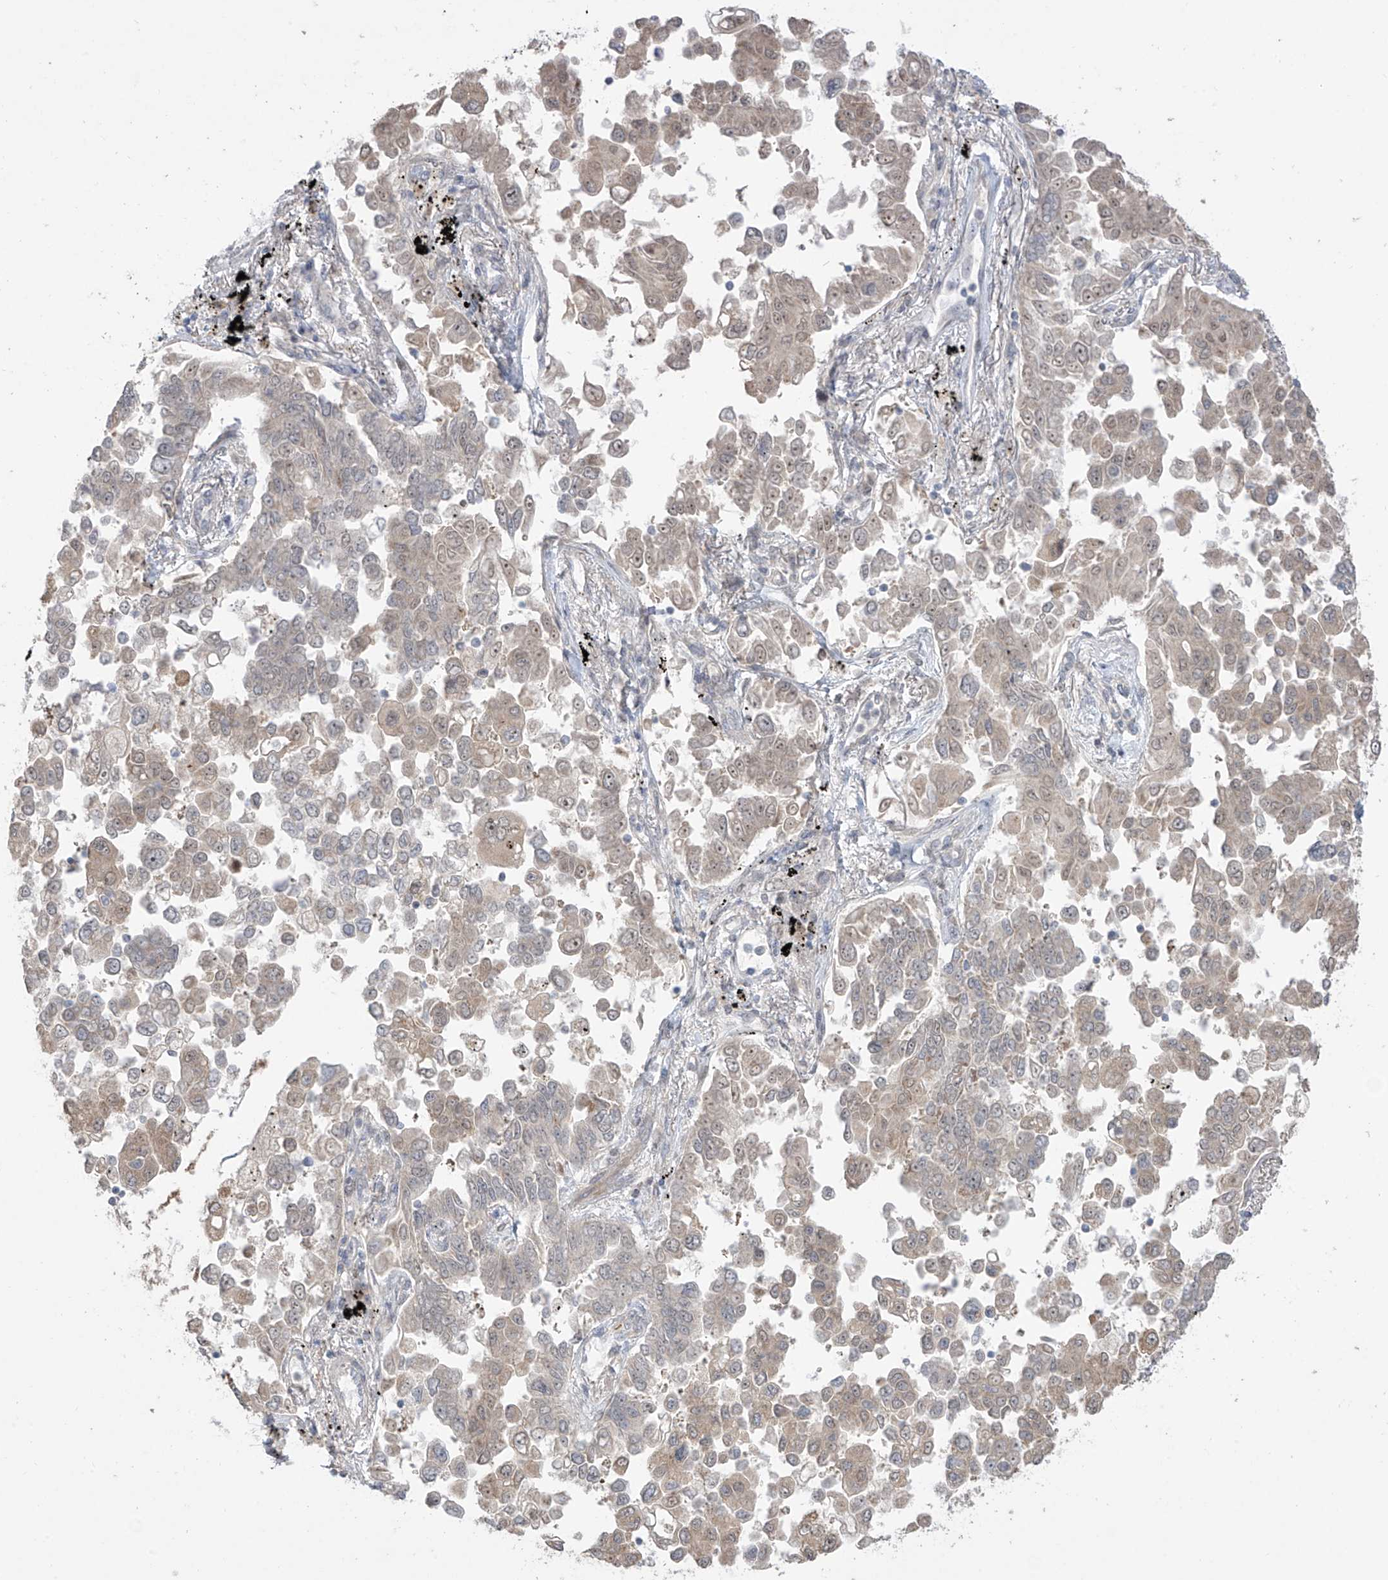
{"staining": {"intensity": "moderate", "quantity": "25%-75%", "location": "cytoplasmic/membranous,nuclear"}, "tissue": "lung cancer", "cell_type": "Tumor cells", "image_type": "cancer", "snomed": [{"axis": "morphology", "description": "Adenocarcinoma, NOS"}, {"axis": "topography", "description": "Lung"}], "caption": "IHC image of lung adenocarcinoma stained for a protein (brown), which demonstrates medium levels of moderate cytoplasmic/membranous and nuclear staining in approximately 25%-75% of tumor cells.", "gene": "OGT", "patient": {"sex": "female", "age": 67}}